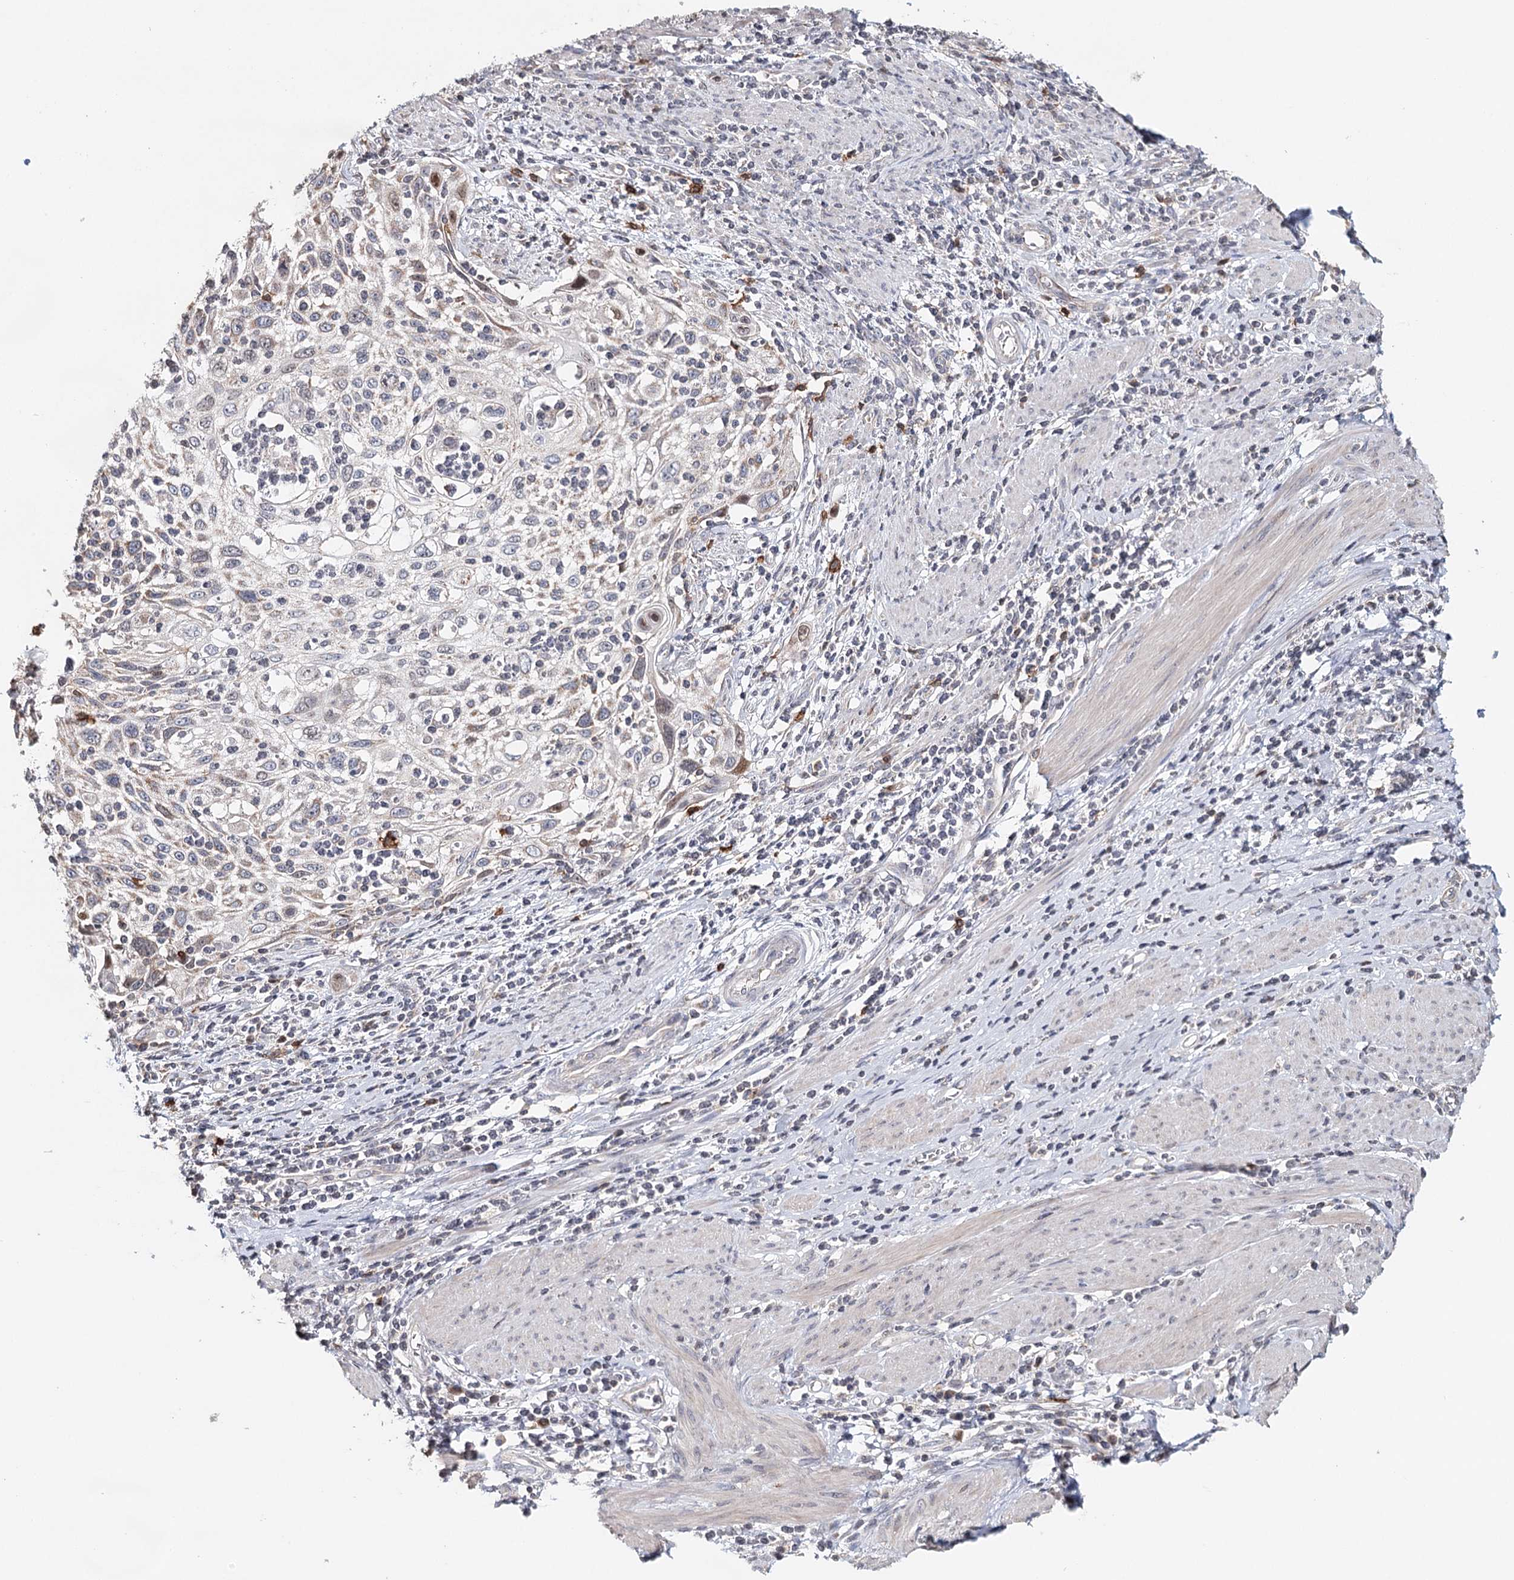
{"staining": {"intensity": "weak", "quantity": "<25%", "location": "cytoplasmic/membranous"}, "tissue": "cervical cancer", "cell_type": "Tumor cells", "image_type": "cancer", "snomed": [{"axis": "morphology", "description": "Squamous cell carcinoma, NOS"}, {"axis": "topography", "description": "Cervix"}], "caption": "This is a photomicrograph of immunohistochemistry staining of cervical cancer (squamous cell carcinoma), which shows no staining in tumor cells.", "gene": "ICOS", "patient": {"sex": "female", "age": 70}}